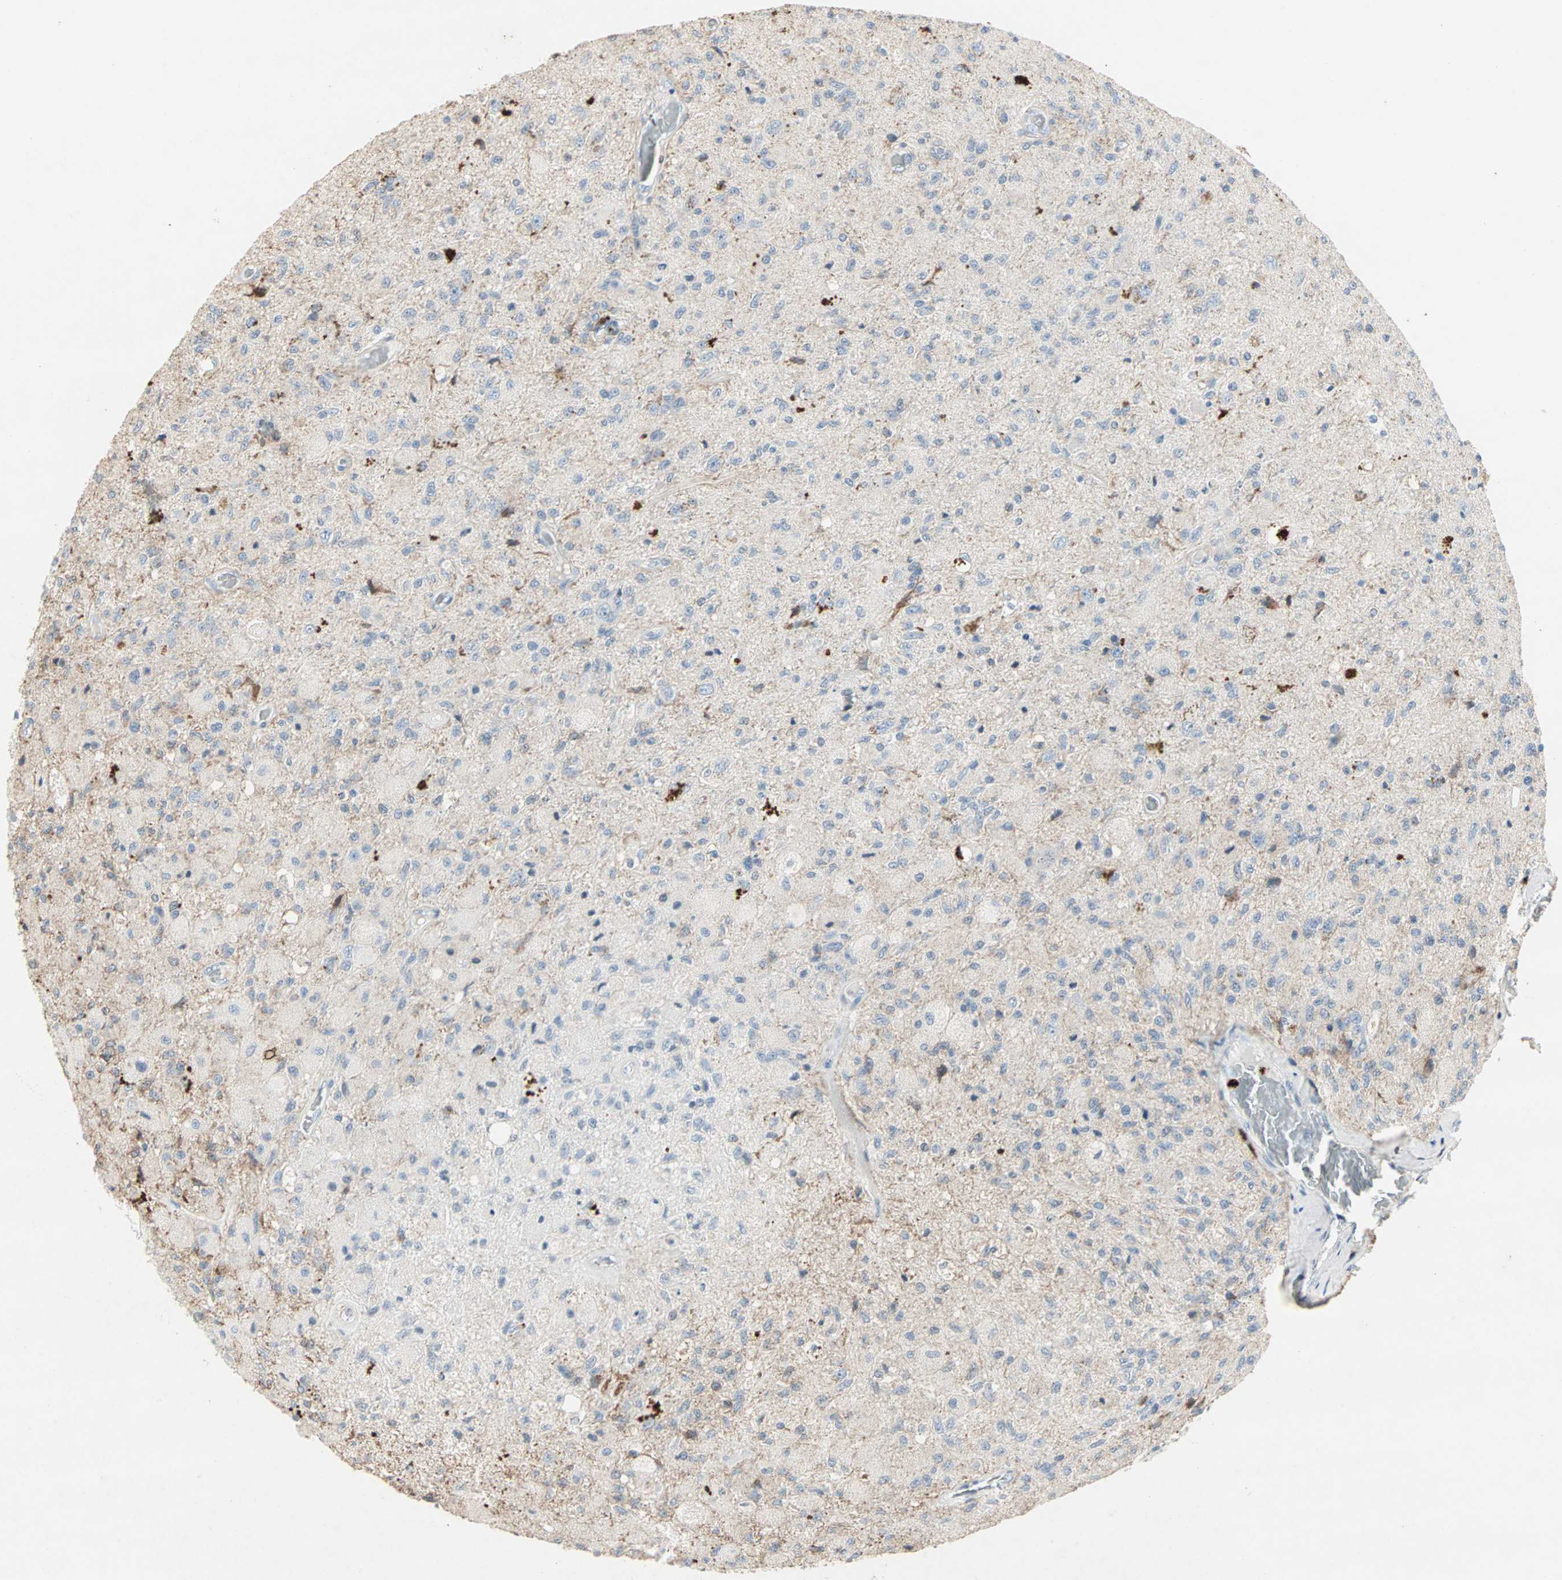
{"staining": {"intensity": "negative", "quantity": "none", "location": "none"}, "tissue": "glioma", "cell_type": "Tumor cells", "image_type": "cancer", "snomed": [{"axis": "morphology", "description": "Normal tissue, NOS"}, {"axis": "morphology", "description": "Glioma, malignant, High grade"}, {"axis": "topography", "description": "Cerebral cortex"}], "caption": "This is a histopathology image of IHC staining of malignant high-grade glioma, which shows no positivity in tumor cells.", "gene": "CEACAM6", "patient": {"sex": "male", "age": 77}}